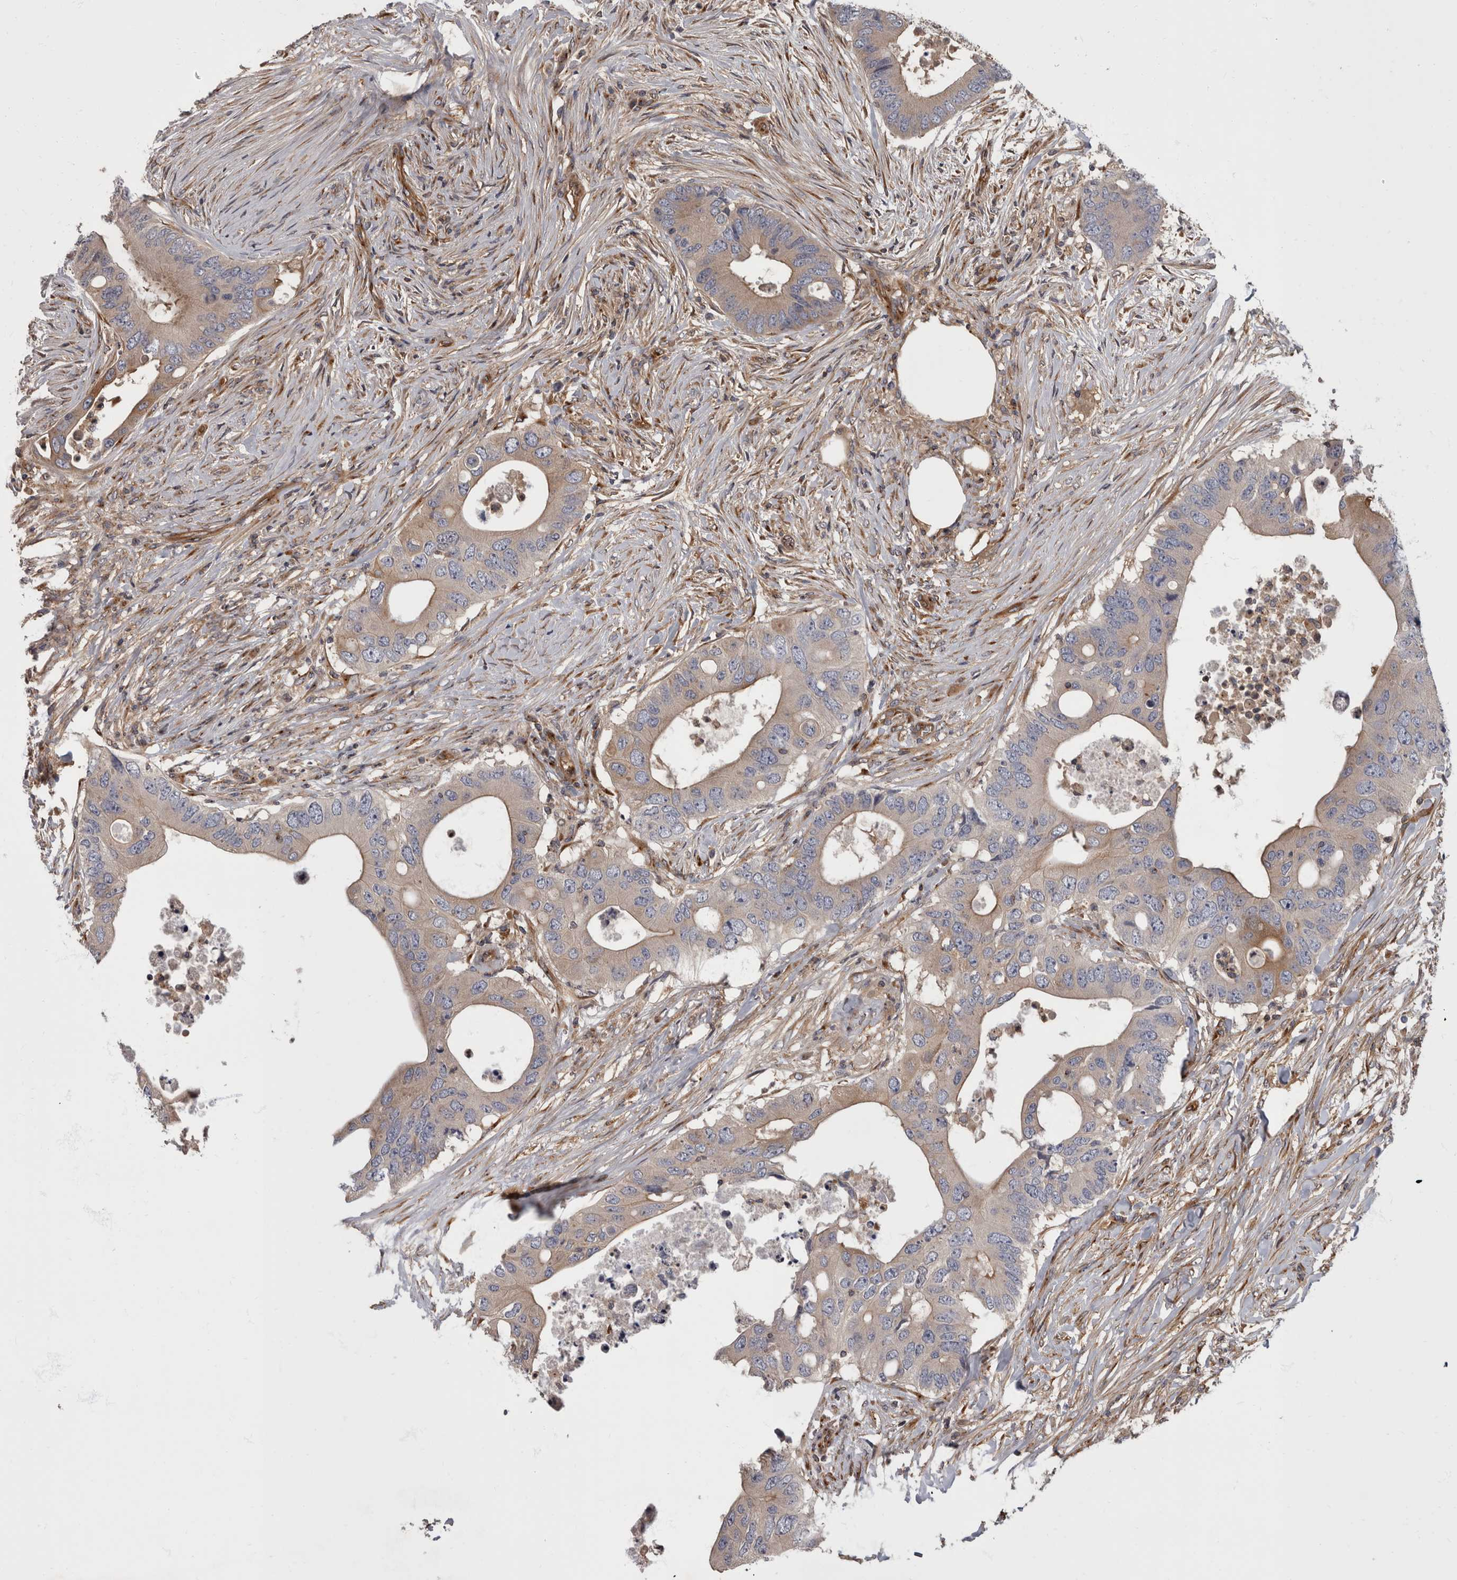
{"staining": {"intensity": "moderate", "quantity": "<25%", "location": "cytoplasmic/membranous"}, "tissue": "colorectal cancer", "cell_type": "Tumor cells", "image_type": "cancer", "snomed": [{"axis": "morphology", "description": "Adenocarcinoma, NOS"}, {"axis": "topography", "description": "Colon"}], "caption": "Colorectal cancer stained with immunohistochemistry reveals moderate cytoplasmic/membranous staining in about <25% of tumor cells.", "gene": "HOOK3", "patient": {"sex": "male", "age": 71}}